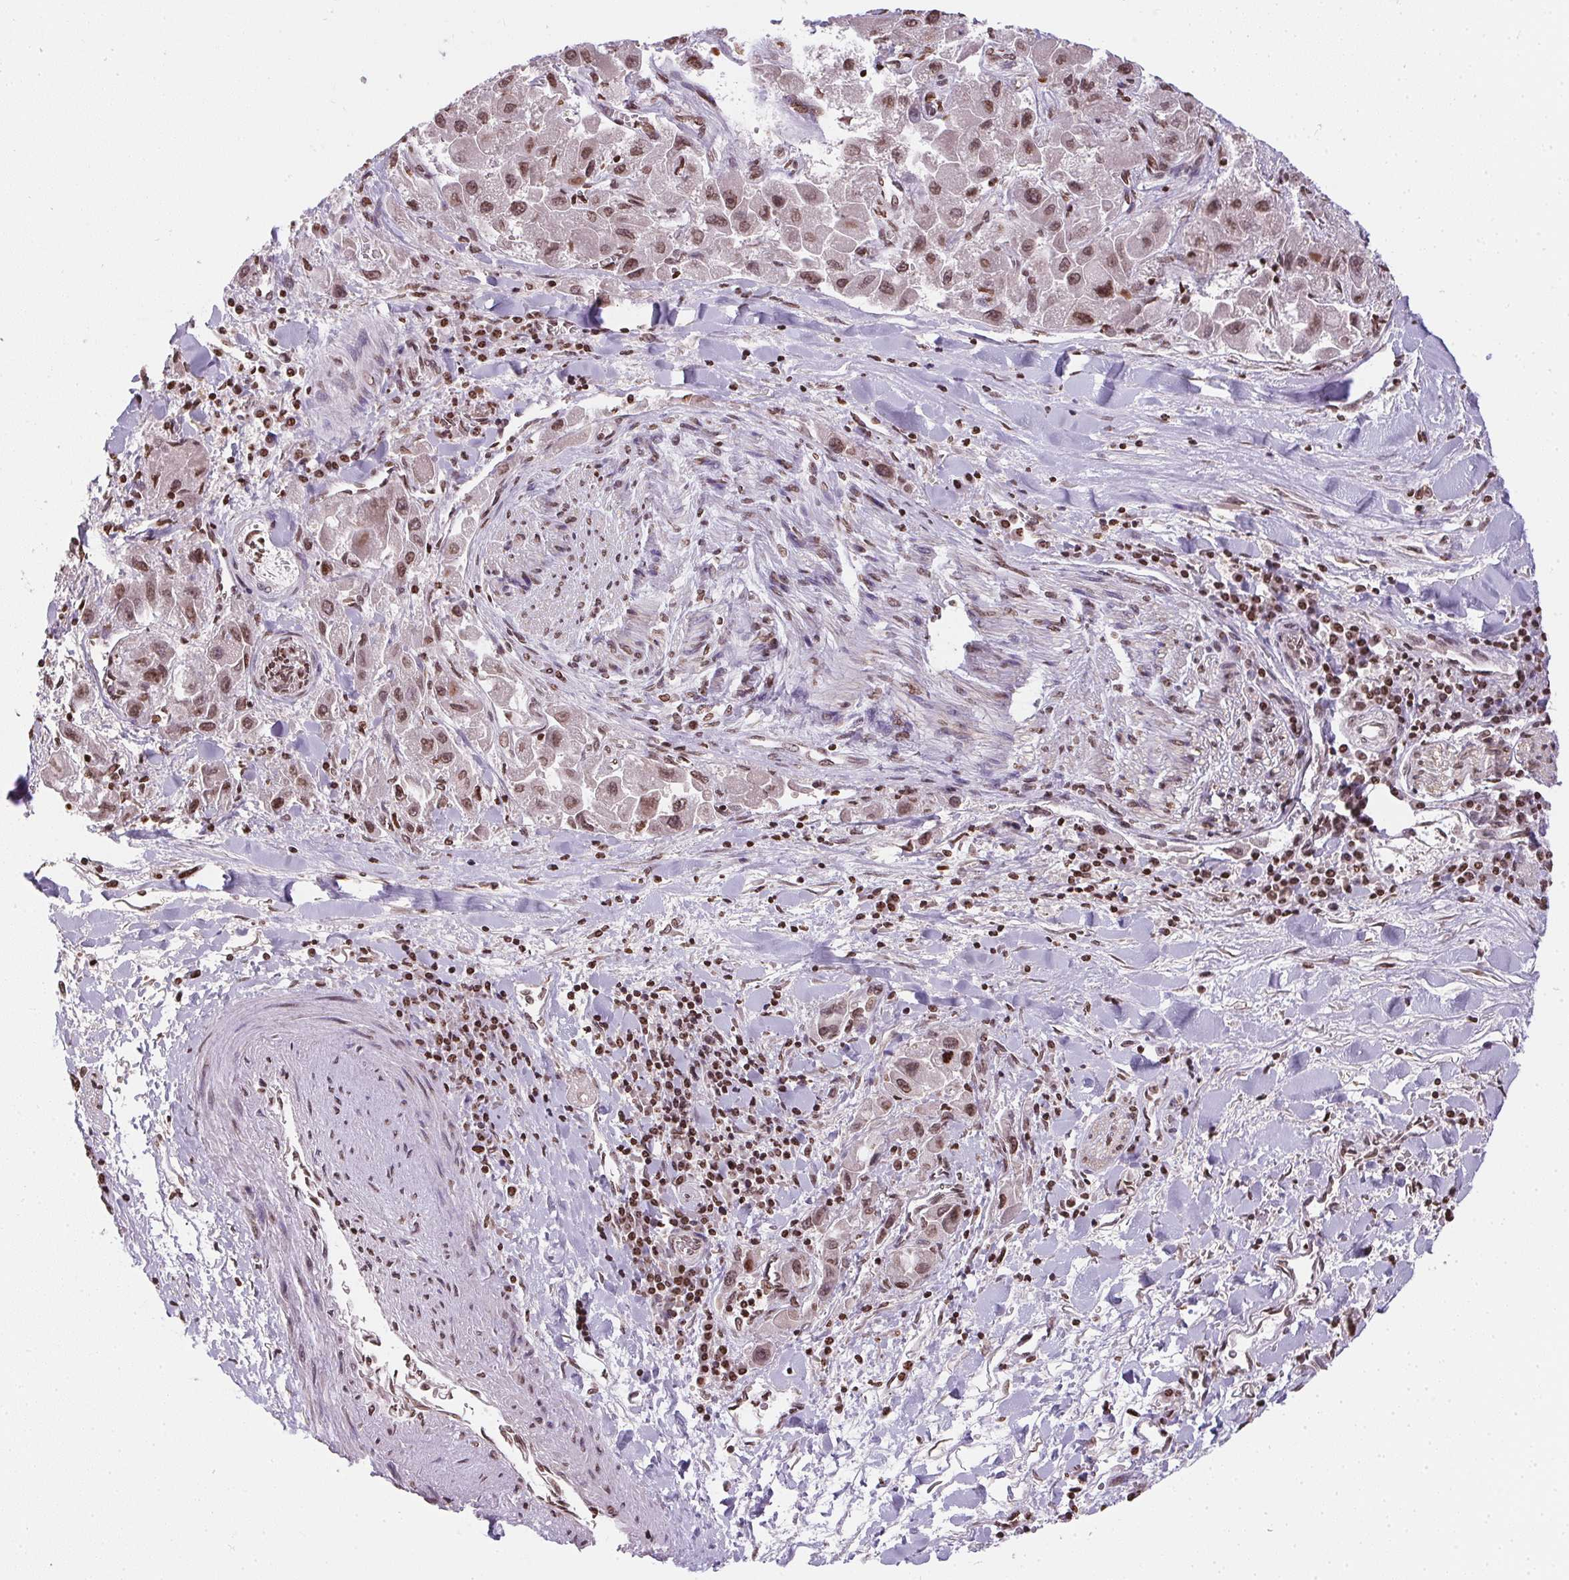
{"staining": {"intensity": "moderate", "quantity": ">75%", "location": "nuclear"}, "tissue": "liver cancer", "cell_type": "Tumor cells", "image_type": "cancer", "snomed": [{"axis": "morphology", "description": "Carcinoma, Hepatocellular, NOS"}, {"axis": "topography", "description": "Liver"}], "caption": "Human liver hepatocellular carcinoma stained with a brown dye demonstrates moderate nuclear positive expression in approximately >75% of tumor cells.", "gene": "RNF181", "patient": {"sex": "male", "age": 24}}